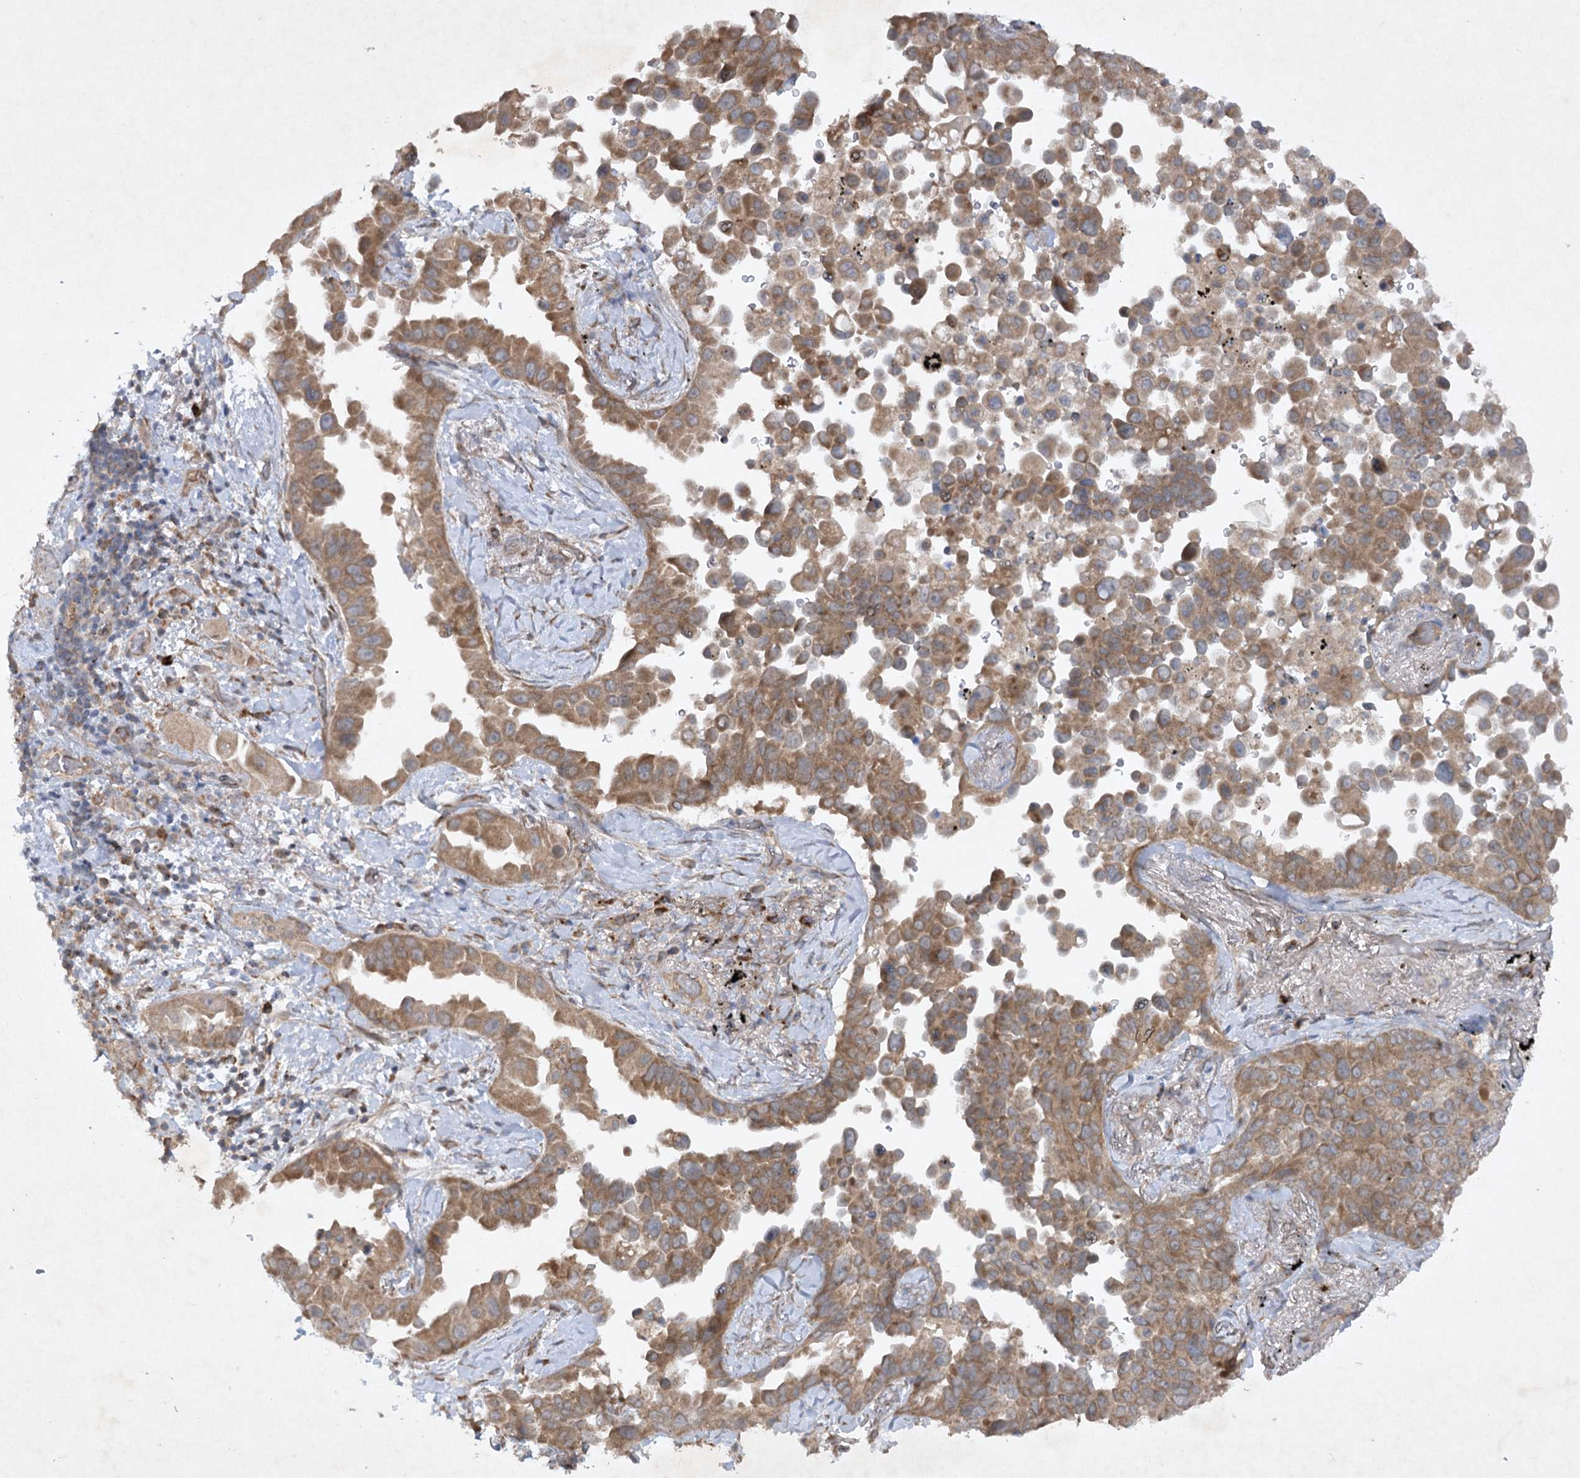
{"staining": {"intensity": "moderate", "quantity": ">75%", "location": "cytoplasmic/membranous"}, "tissue": "lung cancer", "cell_type": "Tumor cells", "image_type": "cancer", "snomed": [{"axis": "morphology", "description": "Adenocarcinoma, NOS"}, {"axis": "topography", "description": "Lung"}], "caption": "High-magnification brightfield microscopy of lung cancer stained with DAB (3,3'-diaminobenzidine) (brown) and counterstained with hematoxylin (blue). tumor cells exhibit moderate cytoplasmic/membranous positivity is seen in about>75% of cells.", "gene": "TRAF3IP1", "patient": {"sex": "female", "age": 67}}